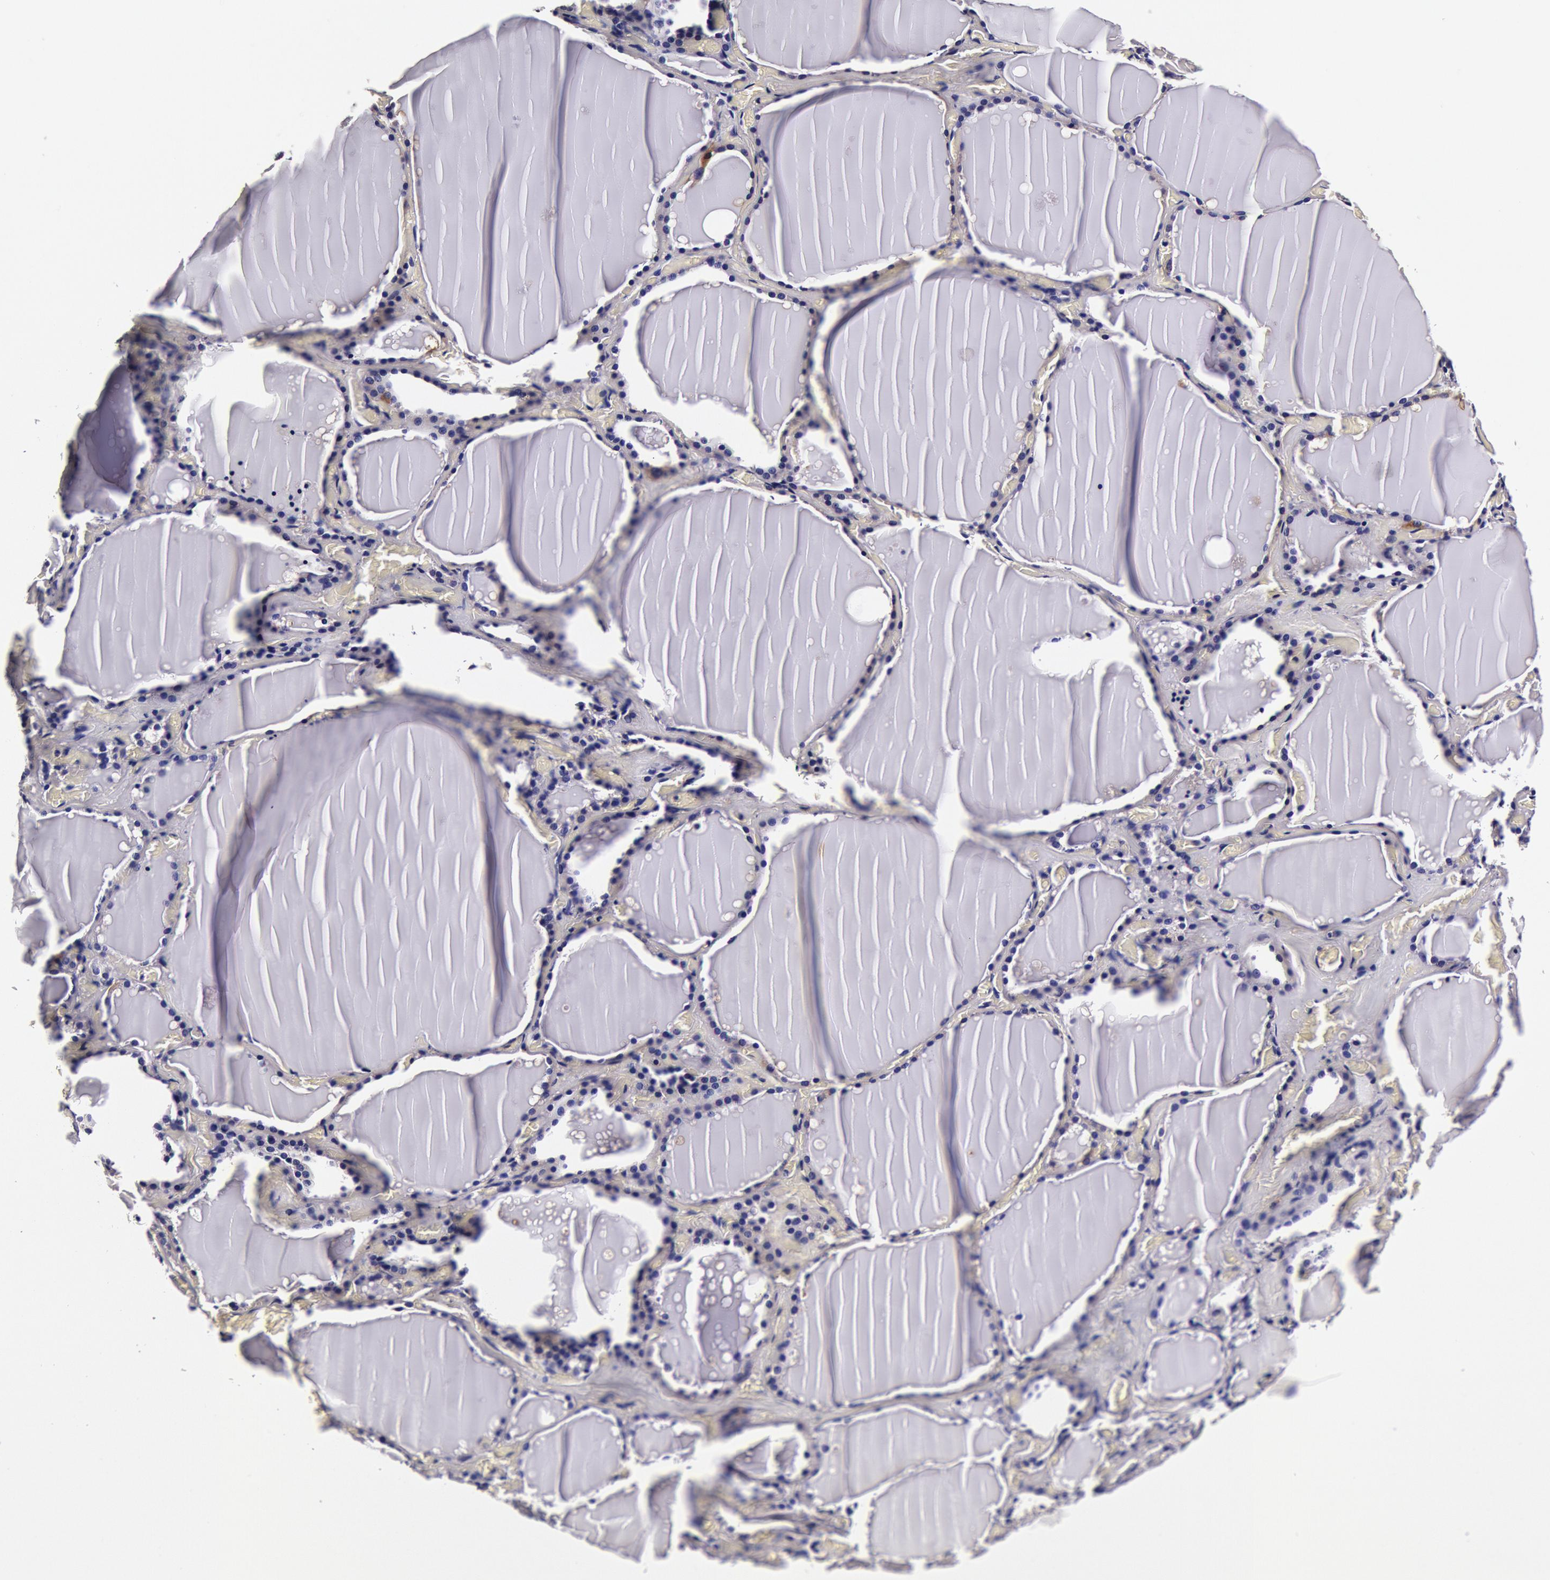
{"staining": {"intensity": "negative", "quantity": "none", "location": "none"}, "tissue": "thyroid gland", "cell_type": "Glandular cells", "image_type": "normal", "snomed": [{"axis": "morphology", "description": "Normal tissue, NOS"}, {"axis": "topography", "description": "Thyroid gland"}], "caption": "DAB immunohistochemical staining of normal human thyroid gland exhibits no significant staining in glandular cells.", "gene": "CCDC22", "patient": {"sex": "male", "age": 34}}